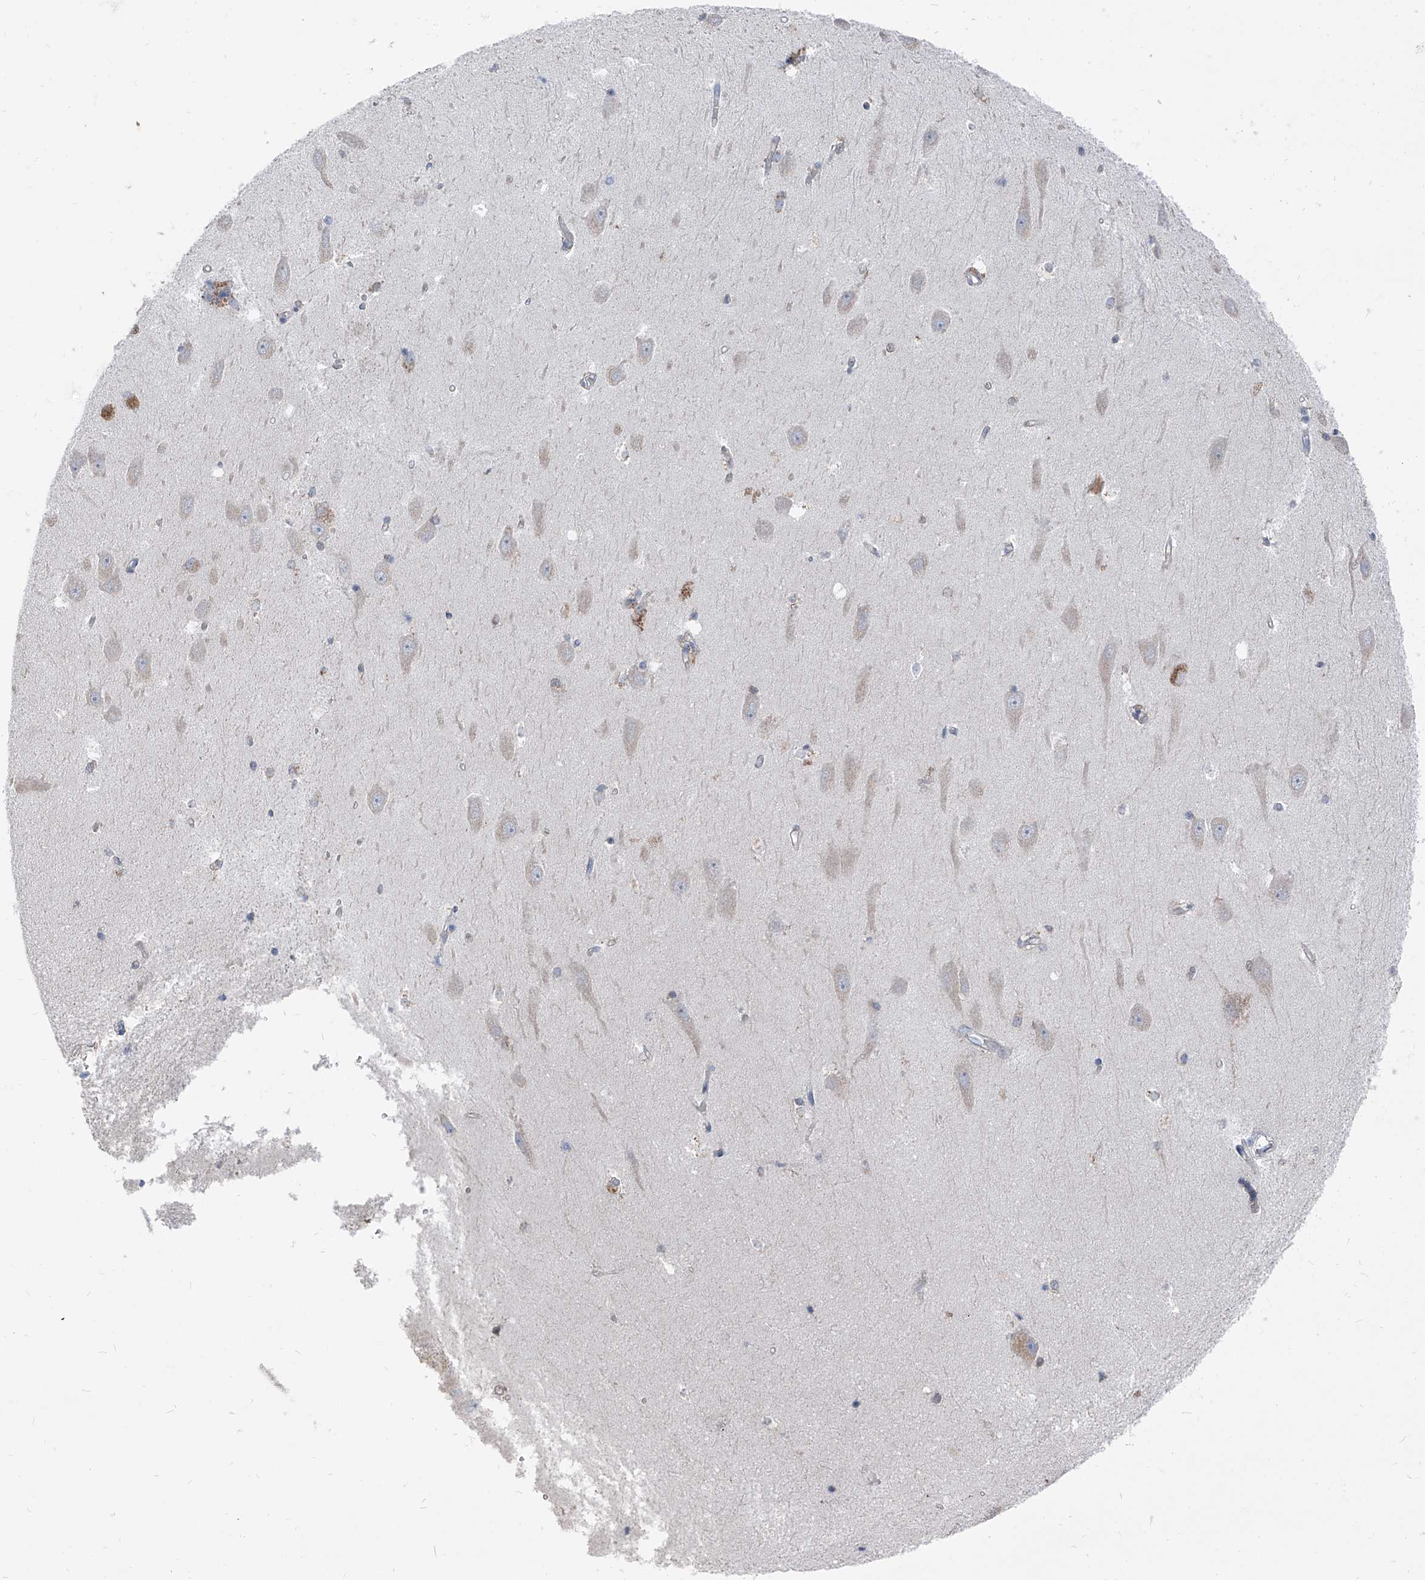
{"staining": {"intensity": "negative", "quantity": "none", "location": "none"}, "tissue": "hippocampus", "cell_type": "Glial cells", "image_type": "normal", "snomed": [{"axis": "morphology", "description": "Normal tissue, NOS"}, {"axis": "topography", "description": "Hippocampus"}], "caption": "DAB (3,3'-diaminobenzidine) immunohistochemical staining of normal hippocampus exhibits no significant positivity in glial cells. (IHC, brightfield microscopy, high magnification).", "gene": "AGPS", "patient": {"sex": "male", "age": 45}}